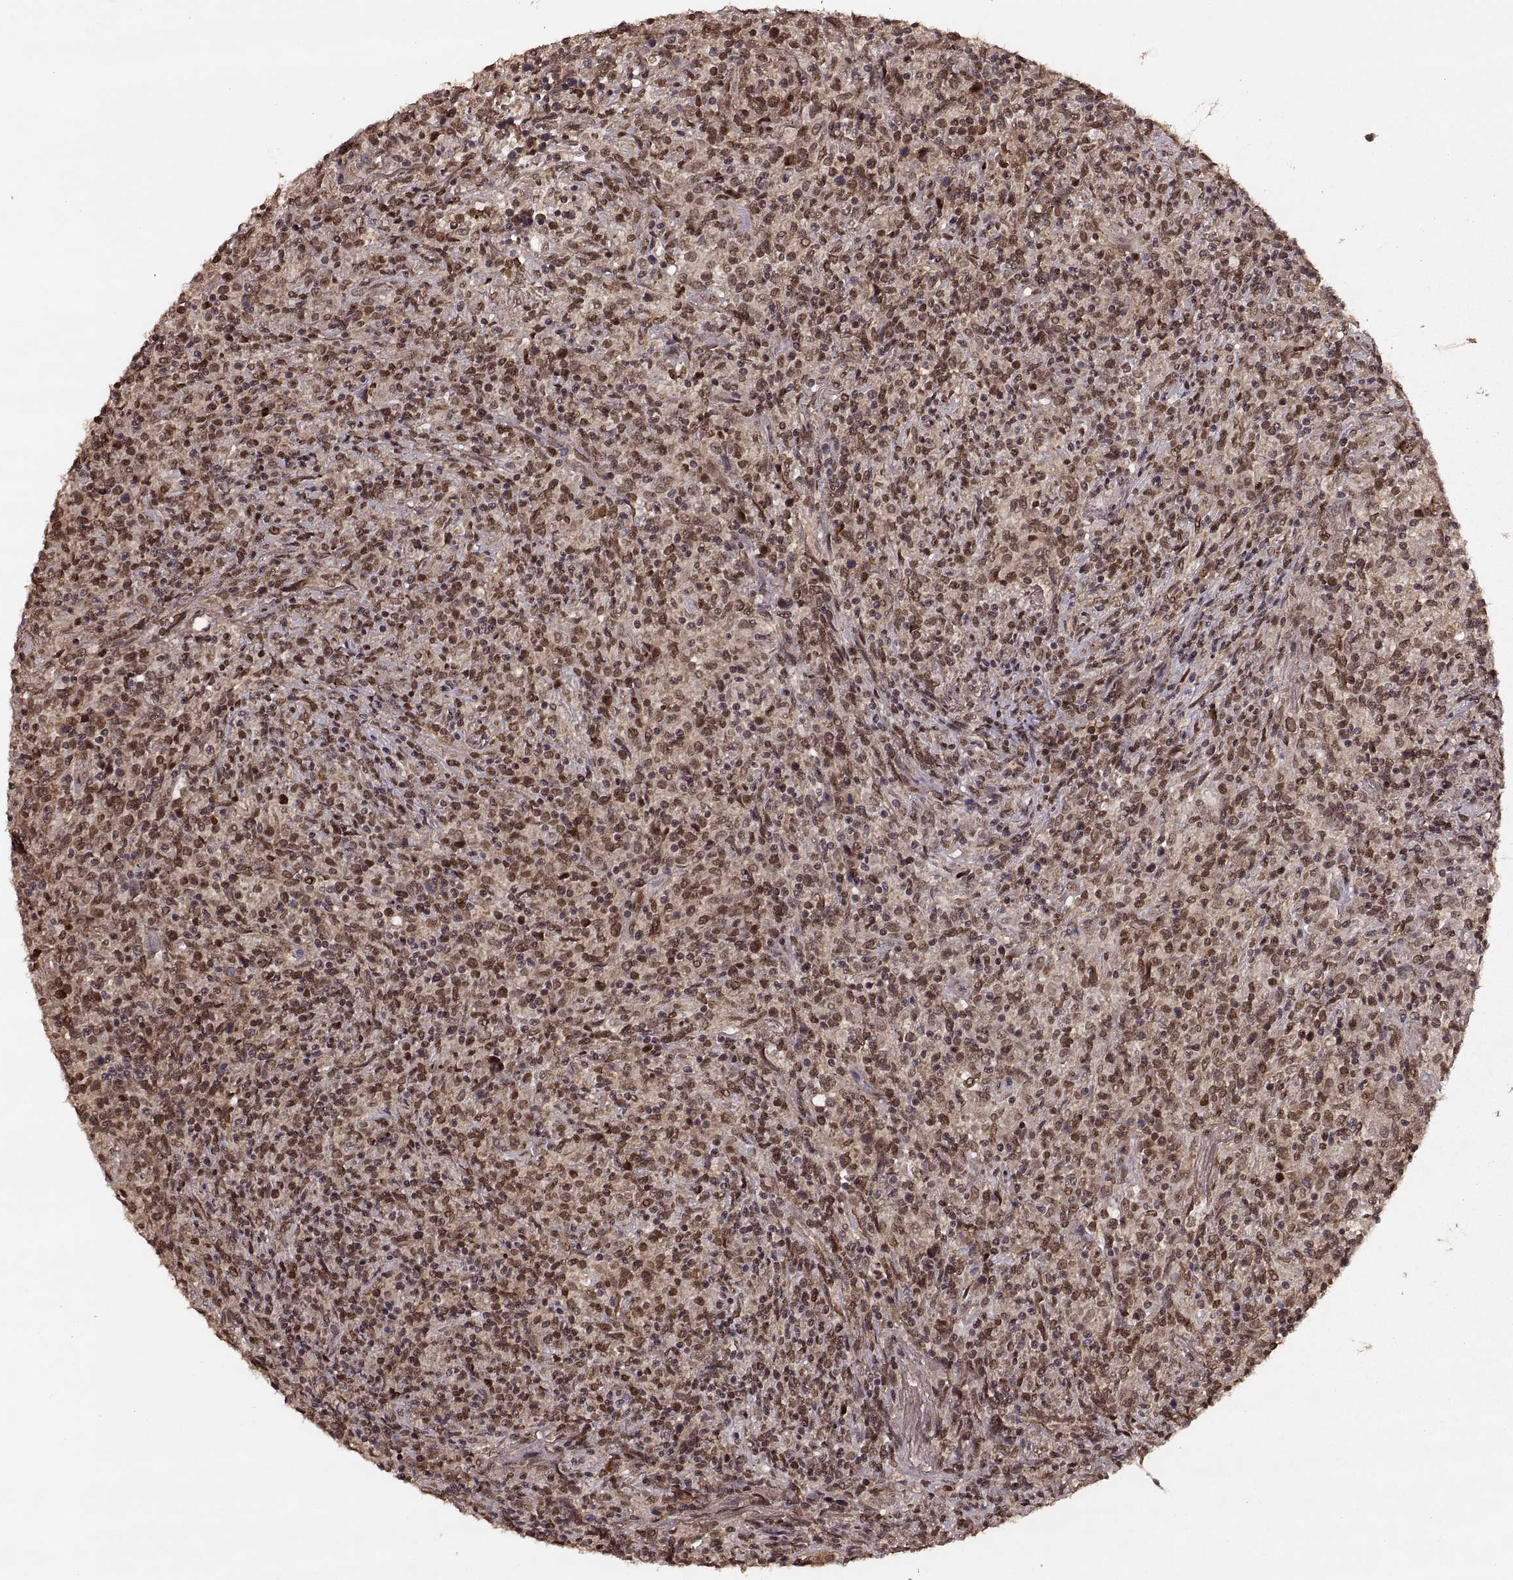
{"staining": {"intensity": "moderate", "quantity": ">75%", "location": "nuclear"}, "tissue": "lymphoma", "cell_type": "Tumor cells", "image_type": "cancer", "snomed": [{"axis": "morphology", "description": "Malignant lymphoma, non-Hodgkin's type, High grade"}, {"axis": "topography", "description": "Lung"}], "caption": "Moderate nuclear expression is present in approximately >75% of tumor cells in lymphoma. Using DAB (brown) and hematoxylin (blue) stains, captured at high magnification using brightfield microscopy.", "gene": "RFT1", "patient": {"sex": "male", "age": 79}}